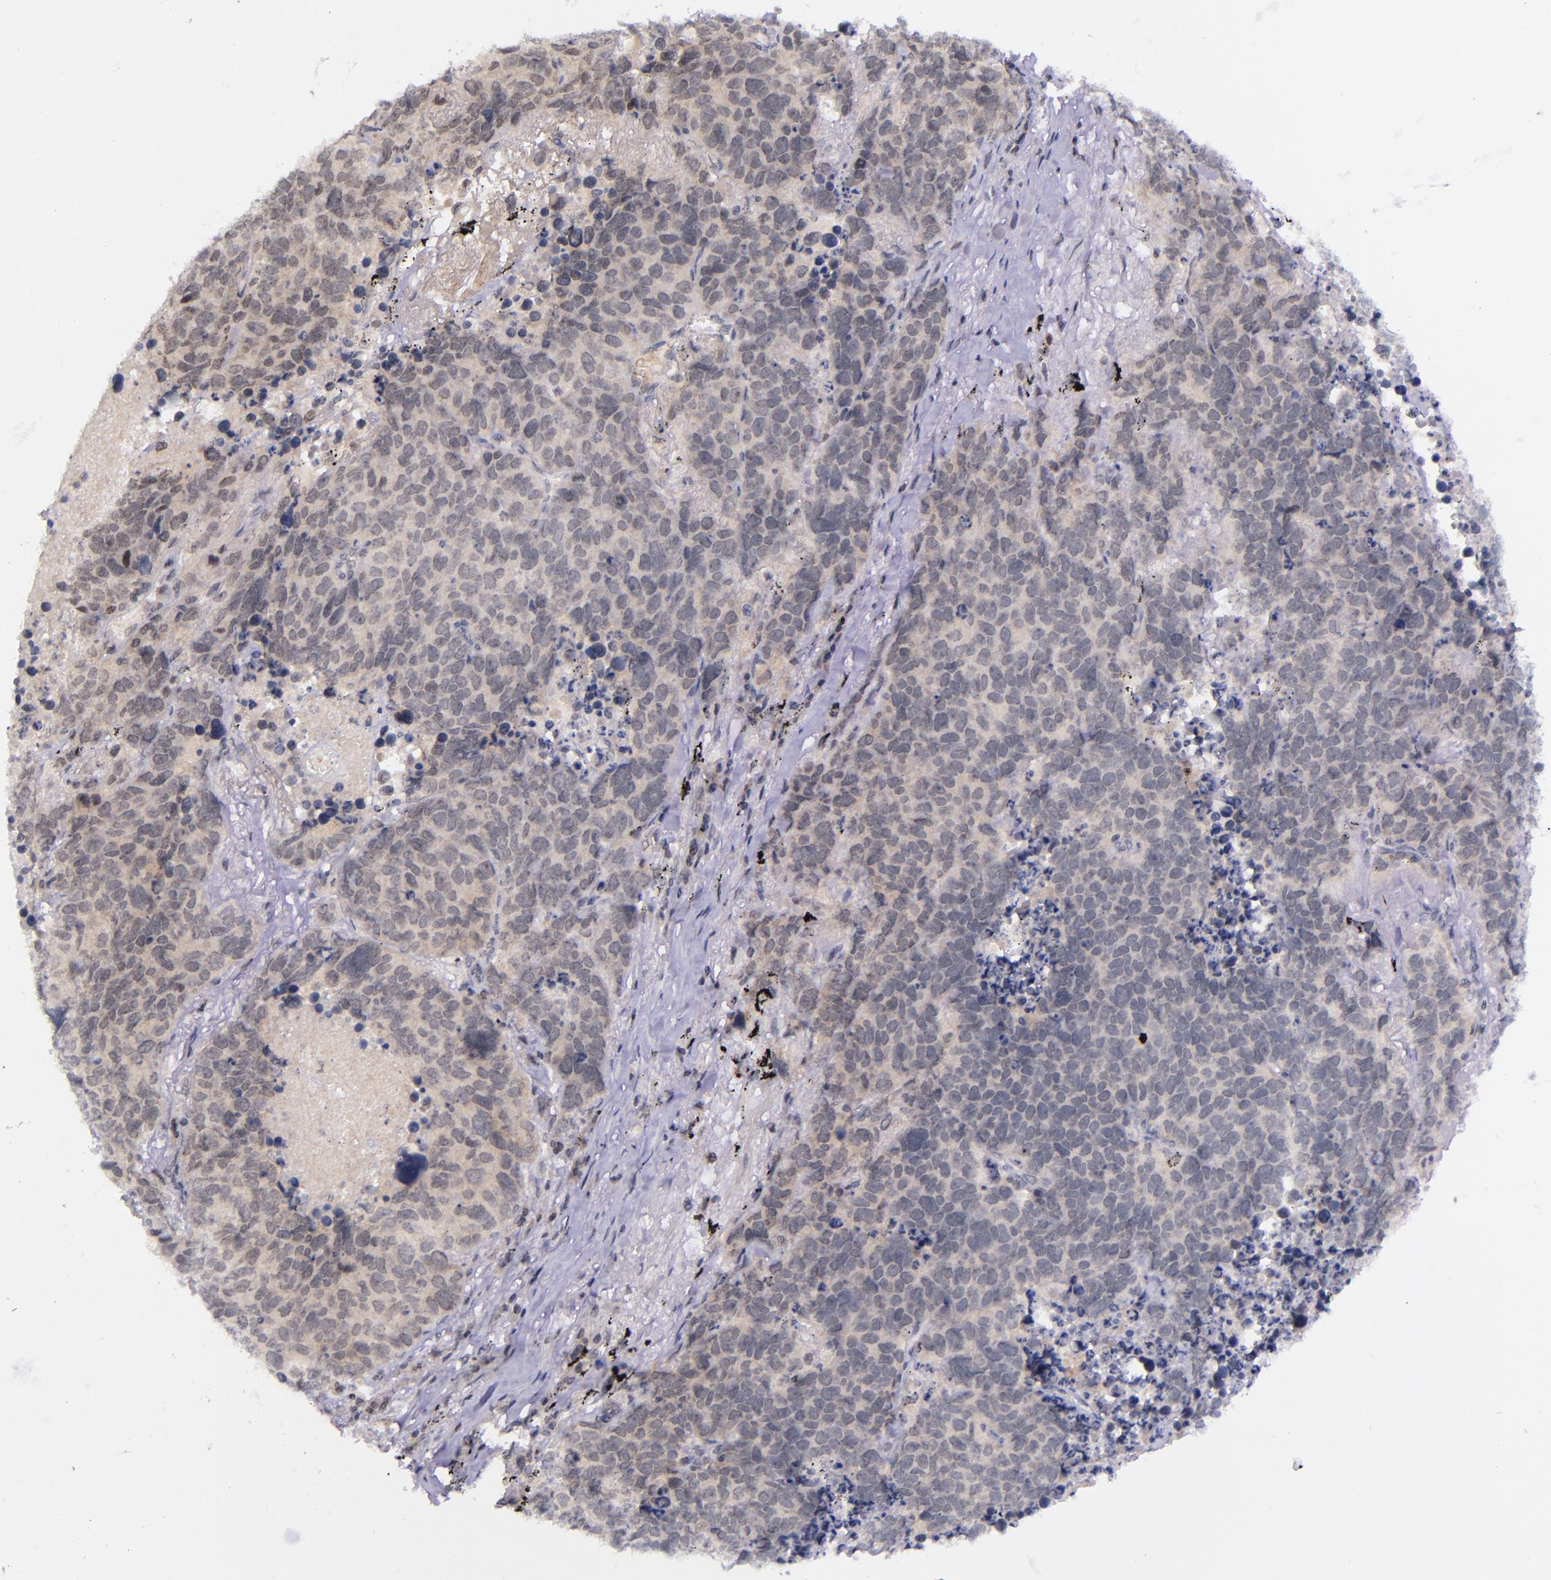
{"staining": {"intensity": "weak", "quantity": "<25%", "location": "cytoplasmic/membranous"}, "tissue": "lung cancer", "cell_type": "Tumor cells", "image_type": "cancer", "snomed": [{"axis": "morphology", "description": "Carcinoid, malignant, NOS"}, {"axis": "topography", "description": "Lung"}], "caption": "Immunohistochemistry (IHC) histopathology image of neoplastic tissue: lung cancer stained with DAB exhibits no significant protein positivity in tumor cells.", "gene": "SELL", "patient": {"sex": "male", "age": 60}}